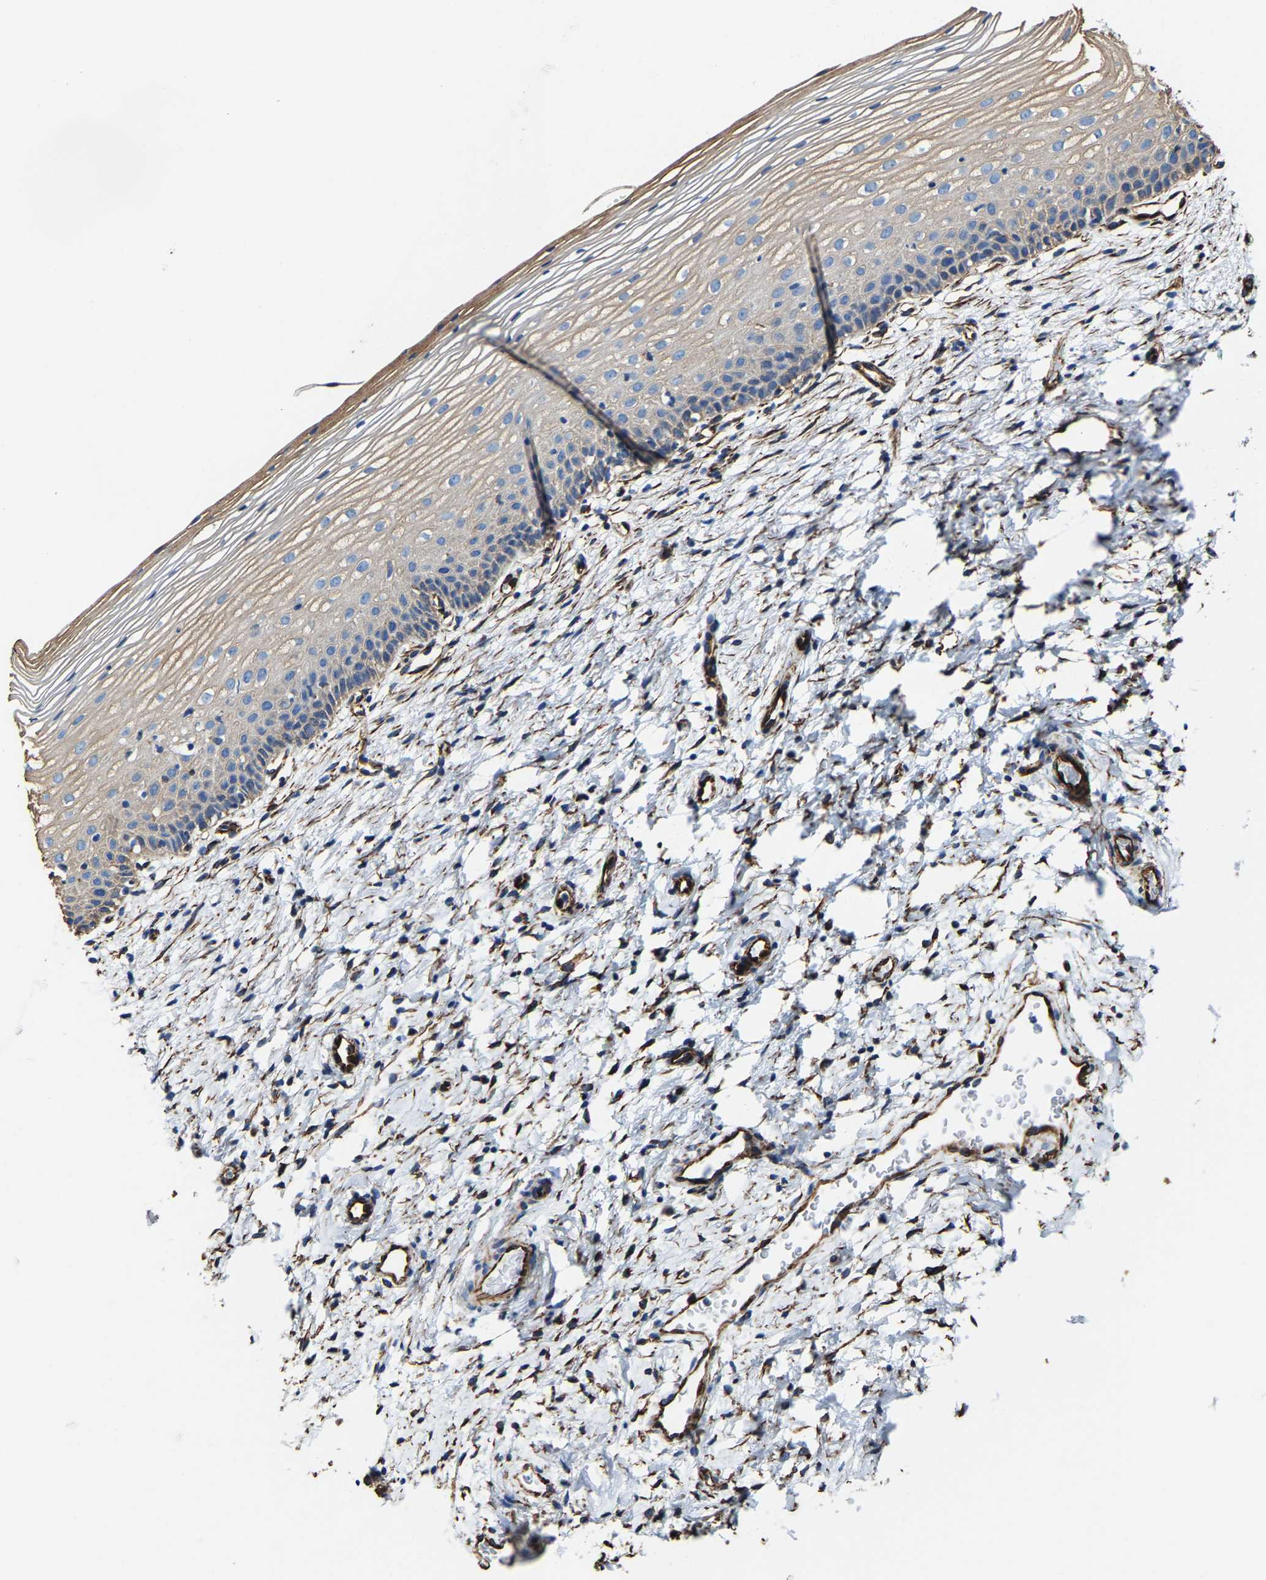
{"staining": {"intensity": "moderate", "quantity": ">75%", "location": "cytoplasmic/membranous"}, "tissue": "cervix", "cell_type": "Glandular cells", "image_type": "normal", "snomed": [{"axis": "morphology", "description": "Normal tissue, NOS"}, {"axis": "topography", "description": "Cervix"}], "caption": "A medium amount of moderate cytoplasmic/membranous positivity is identified in about >75% of glandular cells in normal cervix. (brown staining indicates protein expression, while blue staining denotes nuclei).", "gene": "MMEL1", "patient": {"sex": "female", "age": 72}}